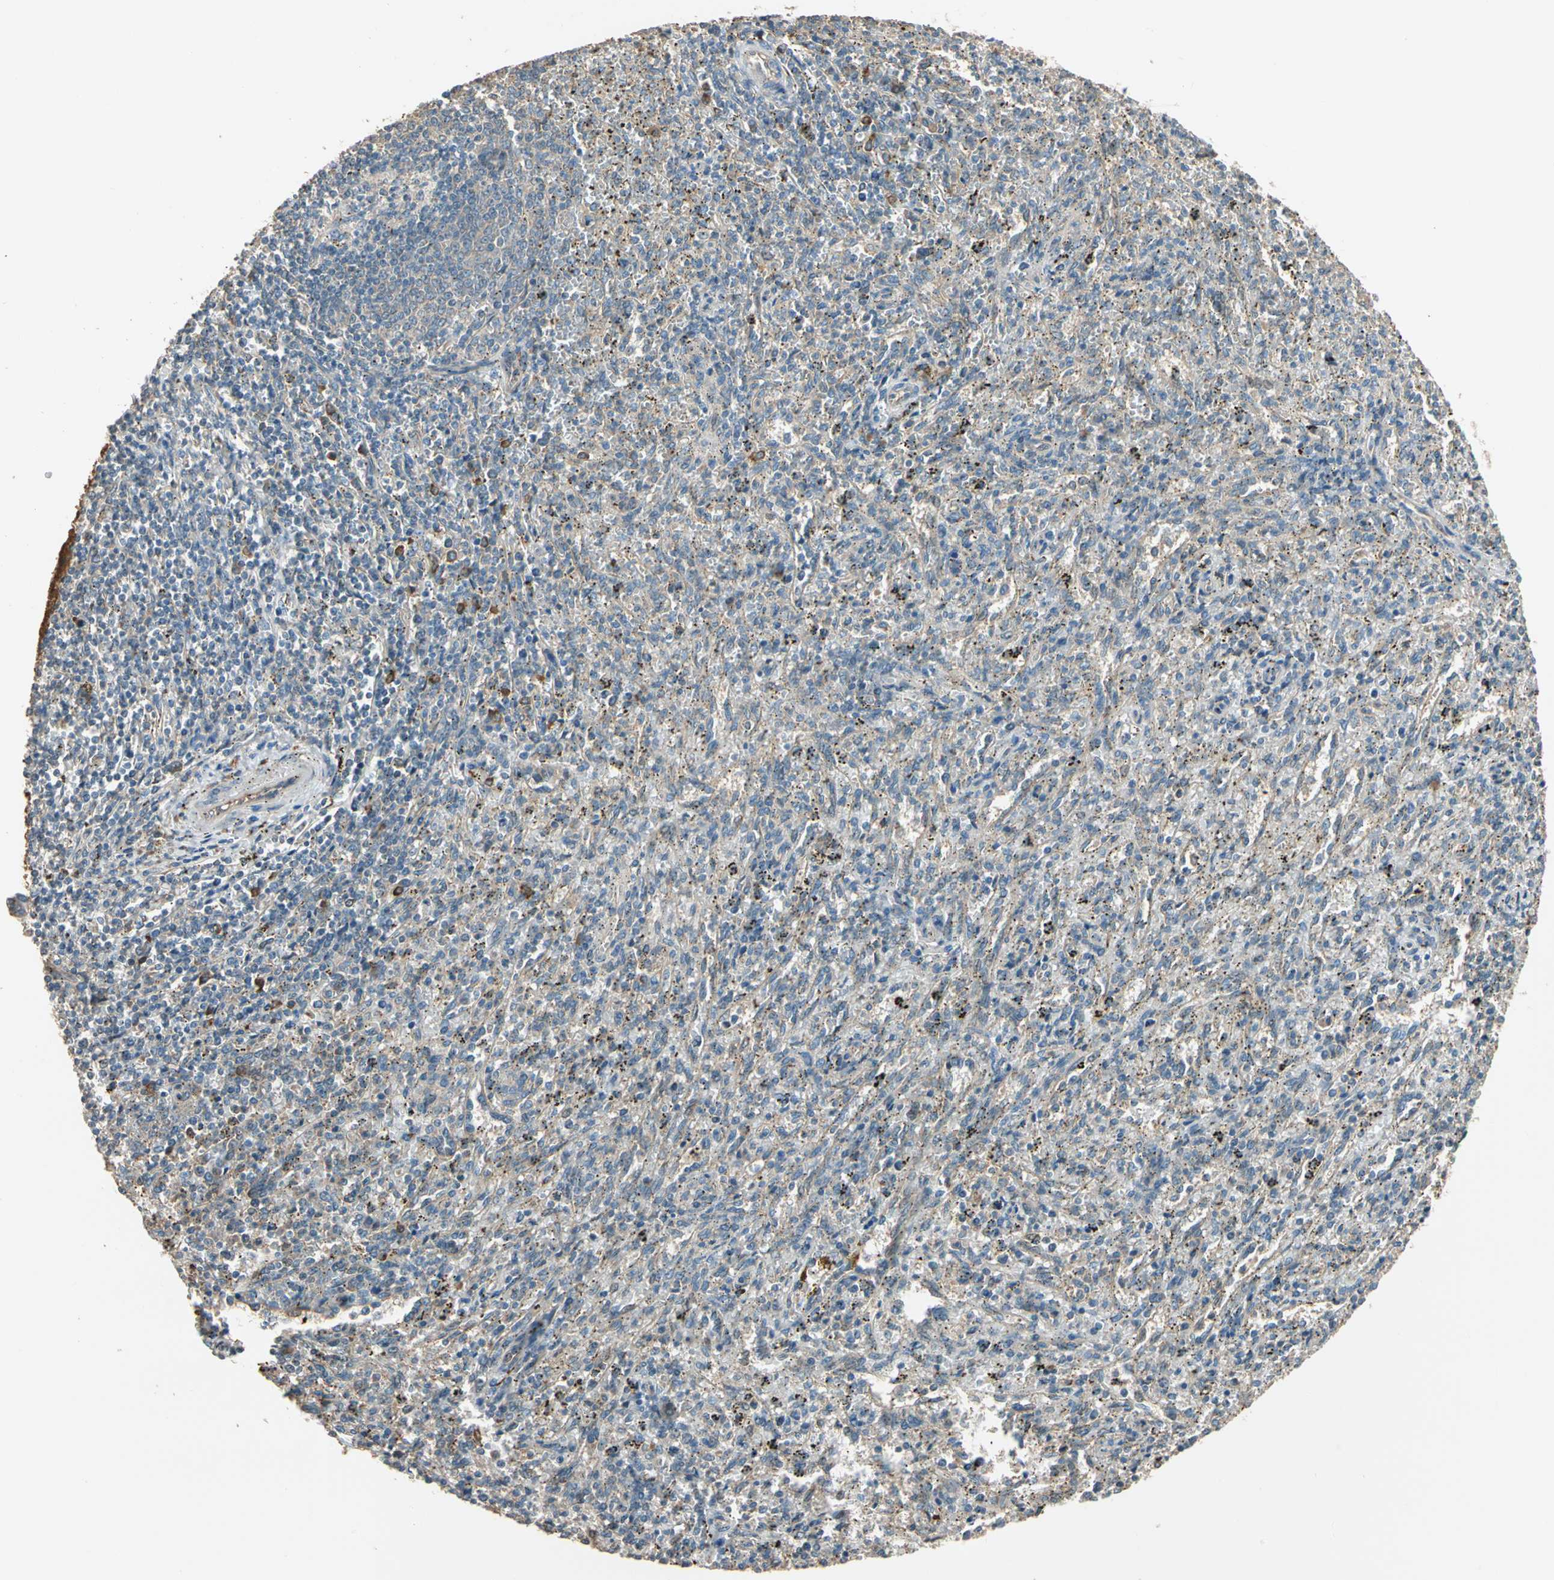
{"staining": {"intensity": "weak", "quantity": ">75%", "location": "cytoplasmic/membranous"}, "tissue": "spleen", "cell_type": "Cells in red pulp", "image_type": "normal", "snomed": [{"axis": "morphology", "description": "Normal tissue, NOS"}, {"axis": "topography", "description": "Spleen"}], "caption": "Immunohistochemical staining of benign spleen displays weak cytoplasmic/membranous protein staining in about >75% of cells in red pulp. Immunohistochemistry (ihc) stains the protein of interest in brown and the nuclei are stained blue.", "gene": "TNFRSF21", "patient": {"sex": "female", "age": 10}}